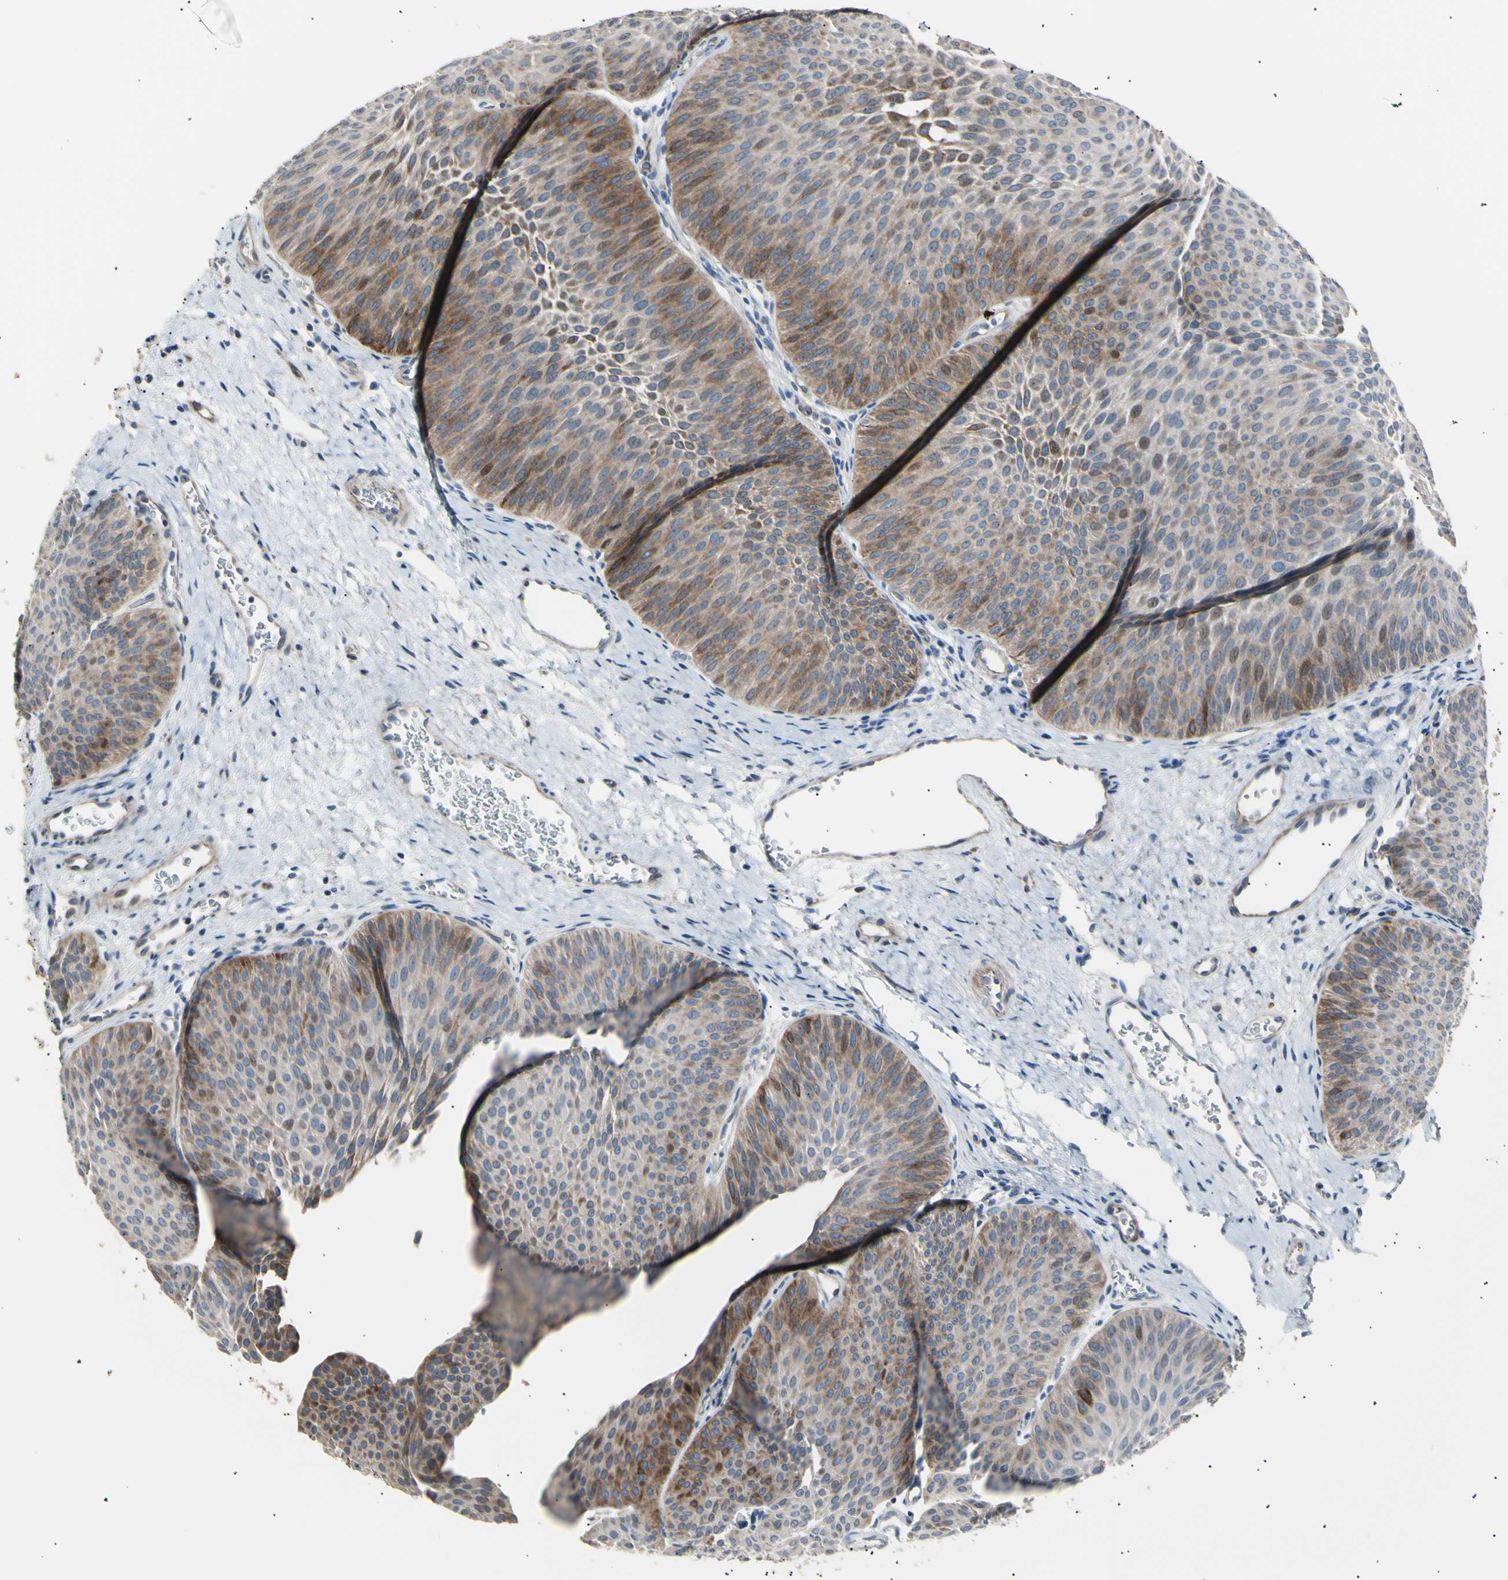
{"staining": {"intensity": "moderate", "quantity": ">75%", "location": "cytoplasmic/membranous,nuclear"}, "tissue": "urothelial cancer", "cell_type": "Tumor cells", "image_type": "cancer", "snomed": [{"axis": "morphology", "description": "Urothelial carcinoma, Low grade"}, {"axis": "topography", "description": "Urinary bladder"}], "caption": "Immunohistochemistry (IHC) of human urothelial cancer reveals medium levels of moderate cytoplasmic/membranous and nuclear staining in about >75% of tumor cells.", "gene": "LDLR", "patient": {"sex": "female", "age": 60}}